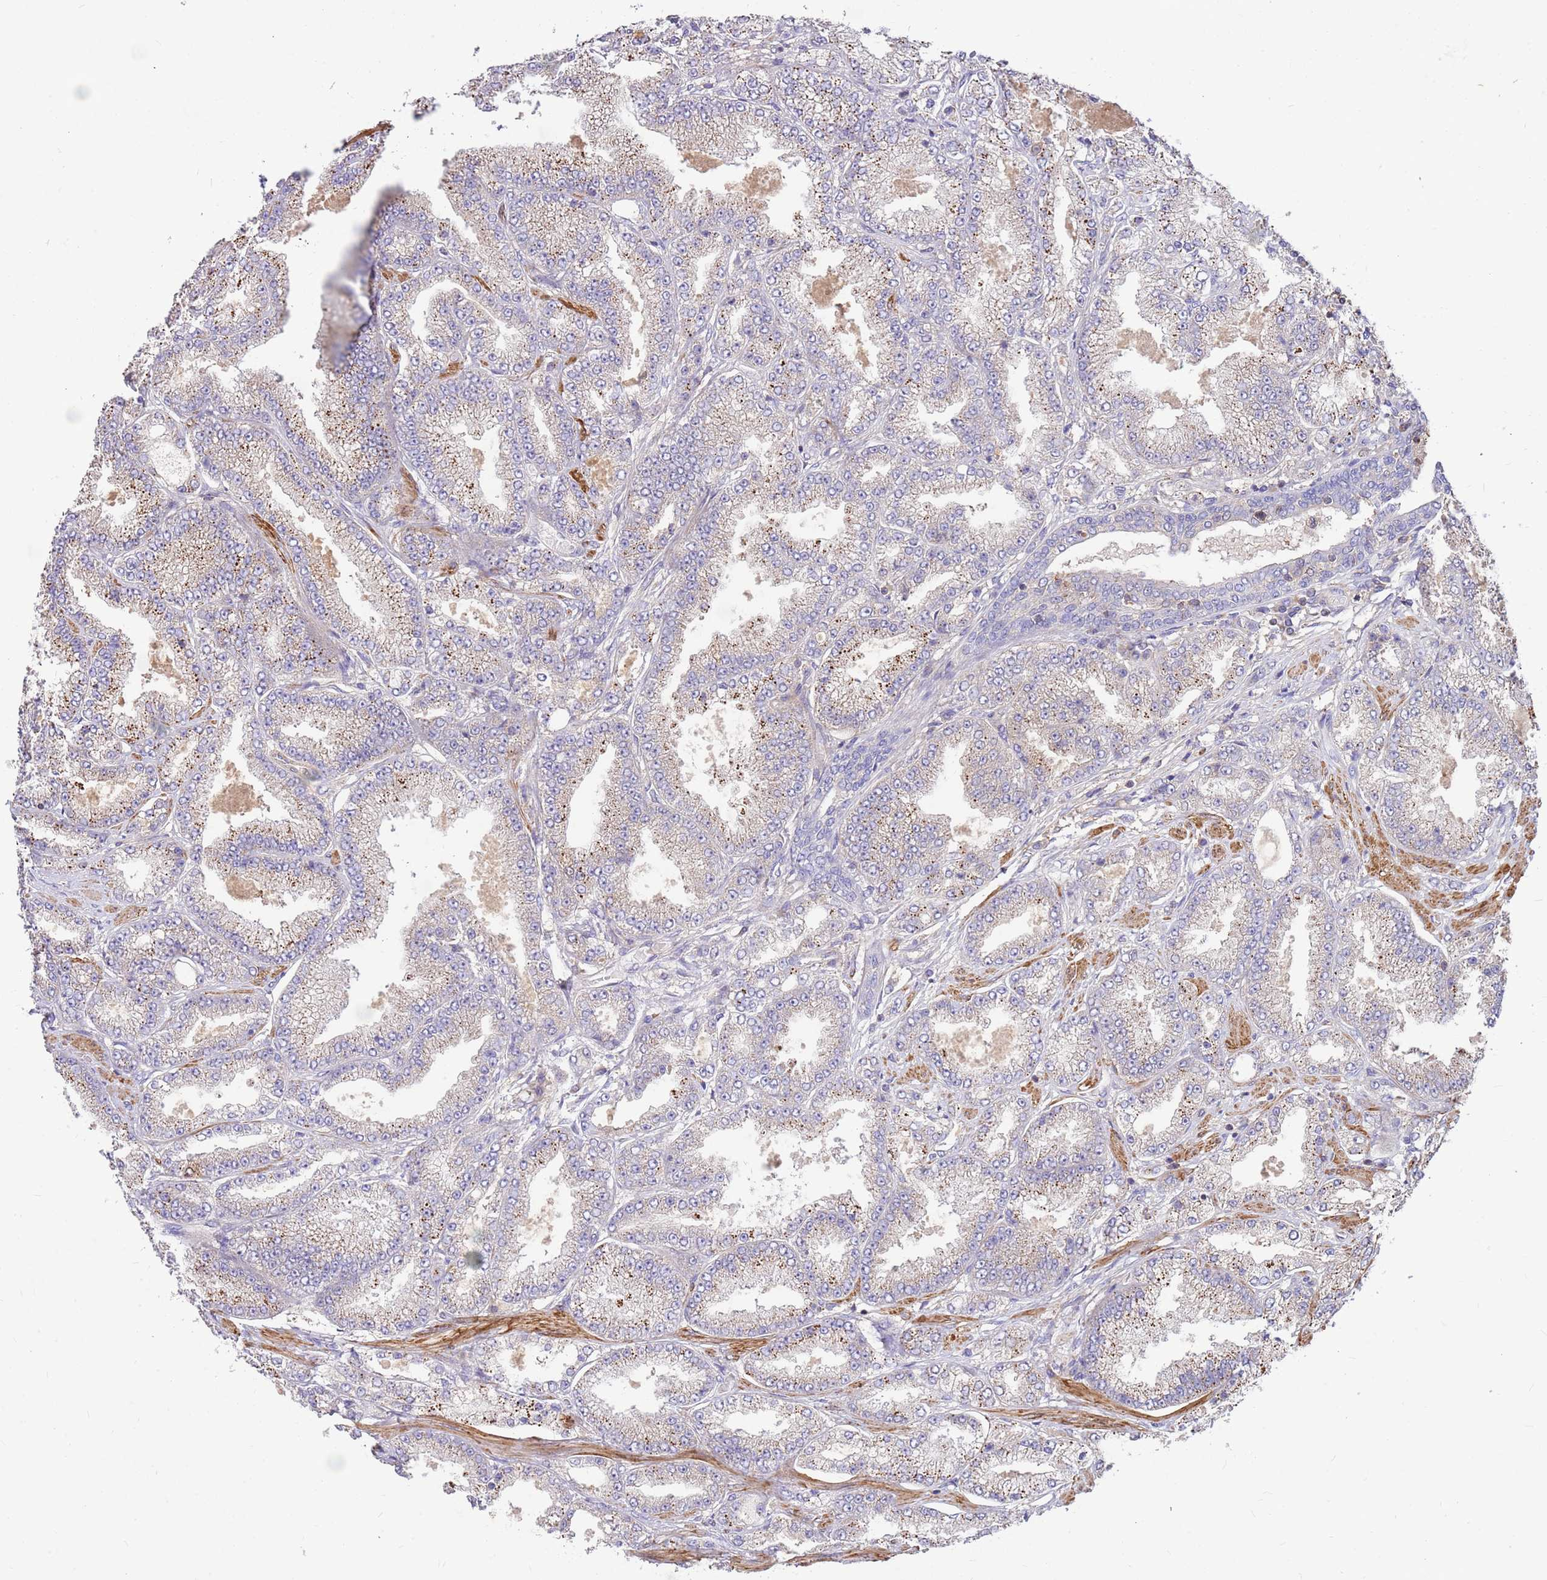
{"staining": {"intensity": "strong", "quantity": "25%-75%", "location": "cytoplasmic/membranous"}, "tissue": "prostate cancer", "cell_type": "Tumor cells", "image_type": "cancer", "snomed": [{"axis": "morphology", "description": "Adenocarcinoma, High grade"}, {"axis": "topography", "description": "Prostate"}], "caption": "Prostate adenocarcinoma (high-grade) stained with DAB immunohistochemistry (IHC) displays high levels of strong cytoplasmic/membranous positivity in approximately 25%-75% of tumor cells. The protein is shown in brown color, while the nuclei are stained blue.", "gene": "MVD", "patient": {"sex": "male", "age": 68}}